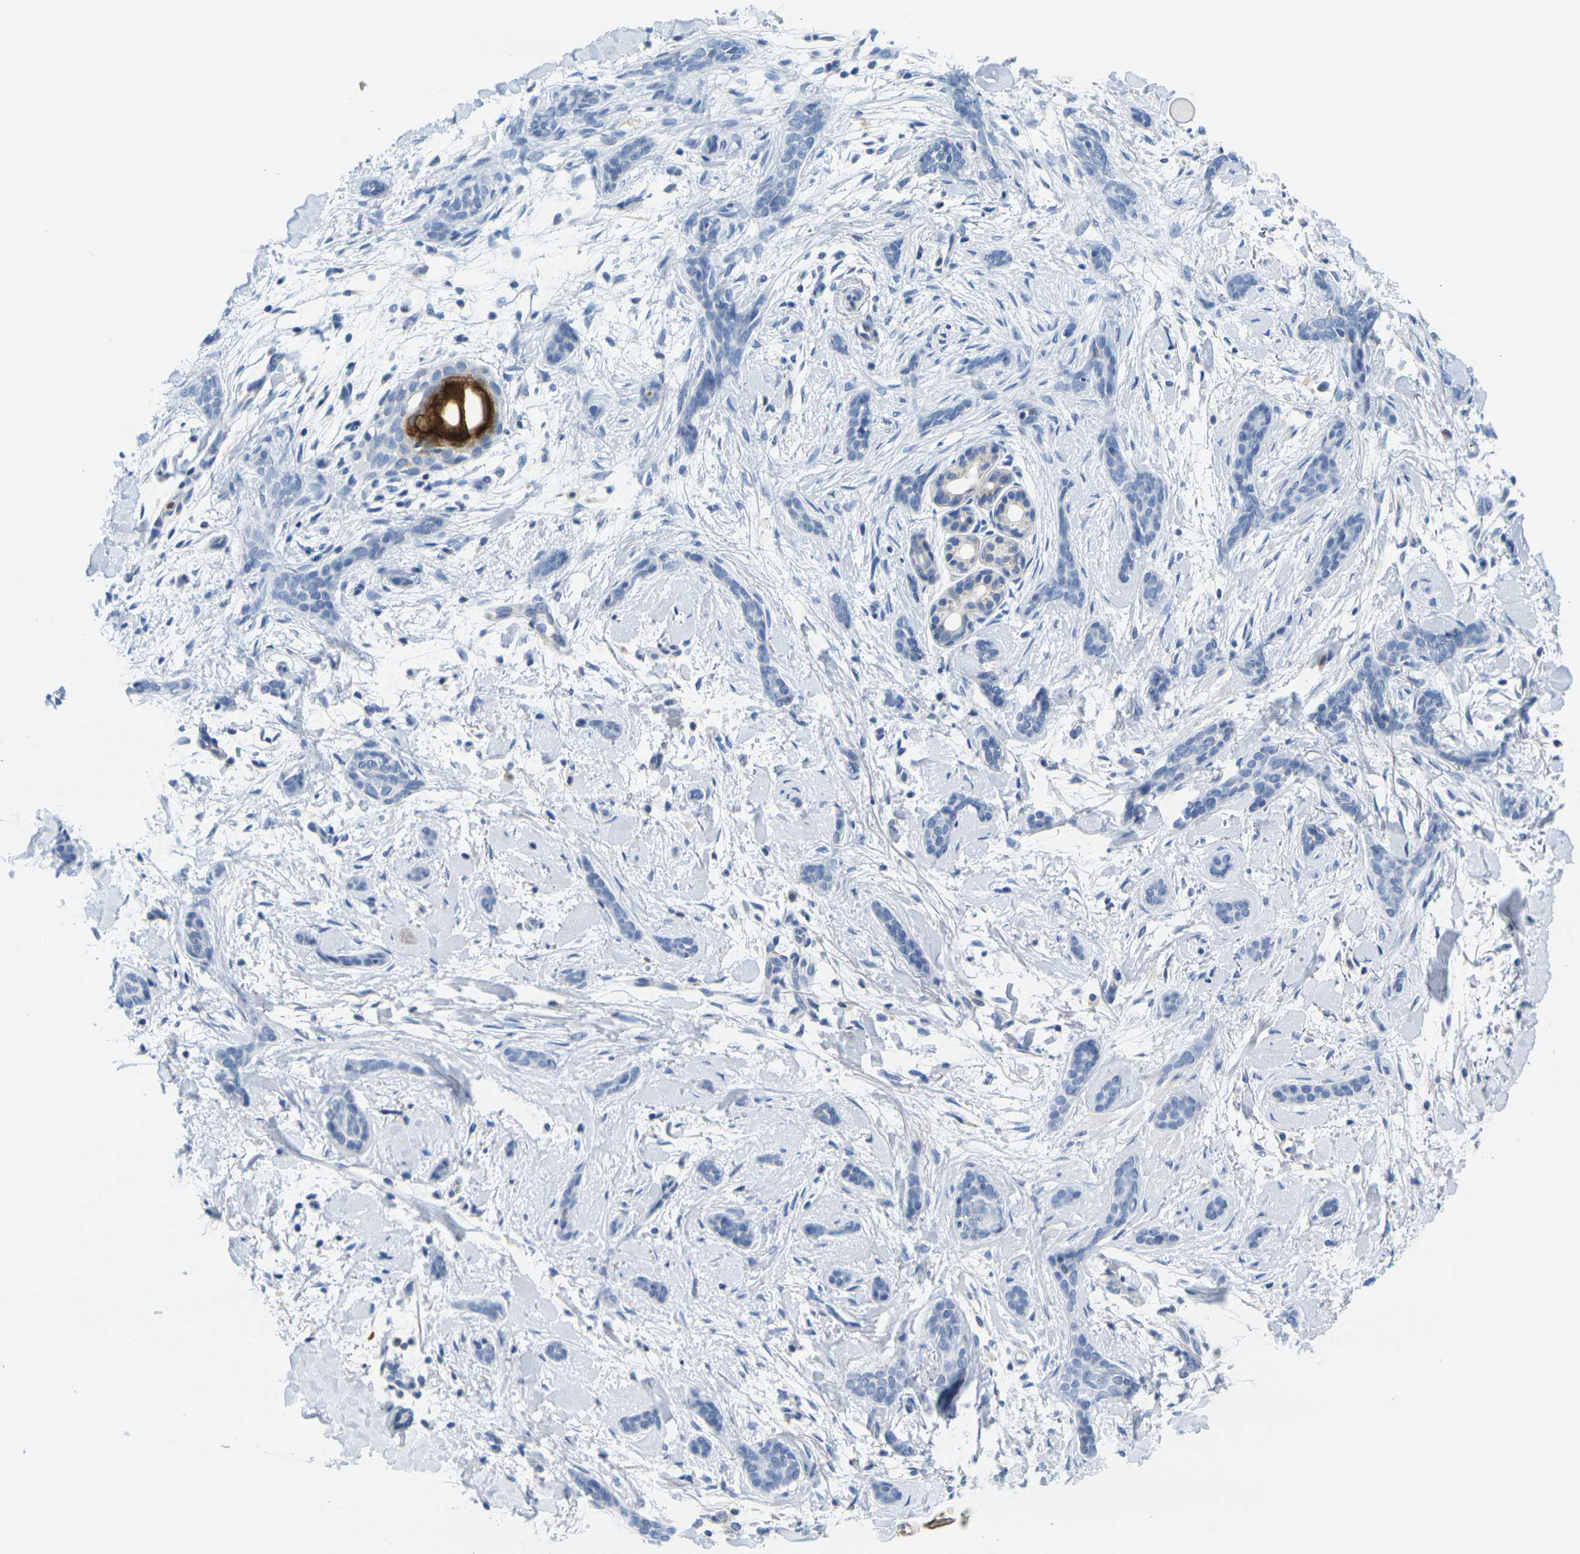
{"staining": {"intensity": "negative", "quantity": "none", "location": "none"}, "tissue": "skin cancer", "cell_type": "Tumor cells", "image_type": "cancer", "snomed": [{"axis": "morphology", "description": "Basal cell carcinoma"}, {"axis": "topography", "description": "Skin"}], "caption": "Immunohistochemistry histopathology image of human skin cancer (basal cell carcinoma) stained for a protein (brown), which shows no positivity in tumor cells. (DAB immunohistochemistry with hematoxylin counter stain).", "gene": "KLK5", "patient": {"sex": "female", "age": 58}}